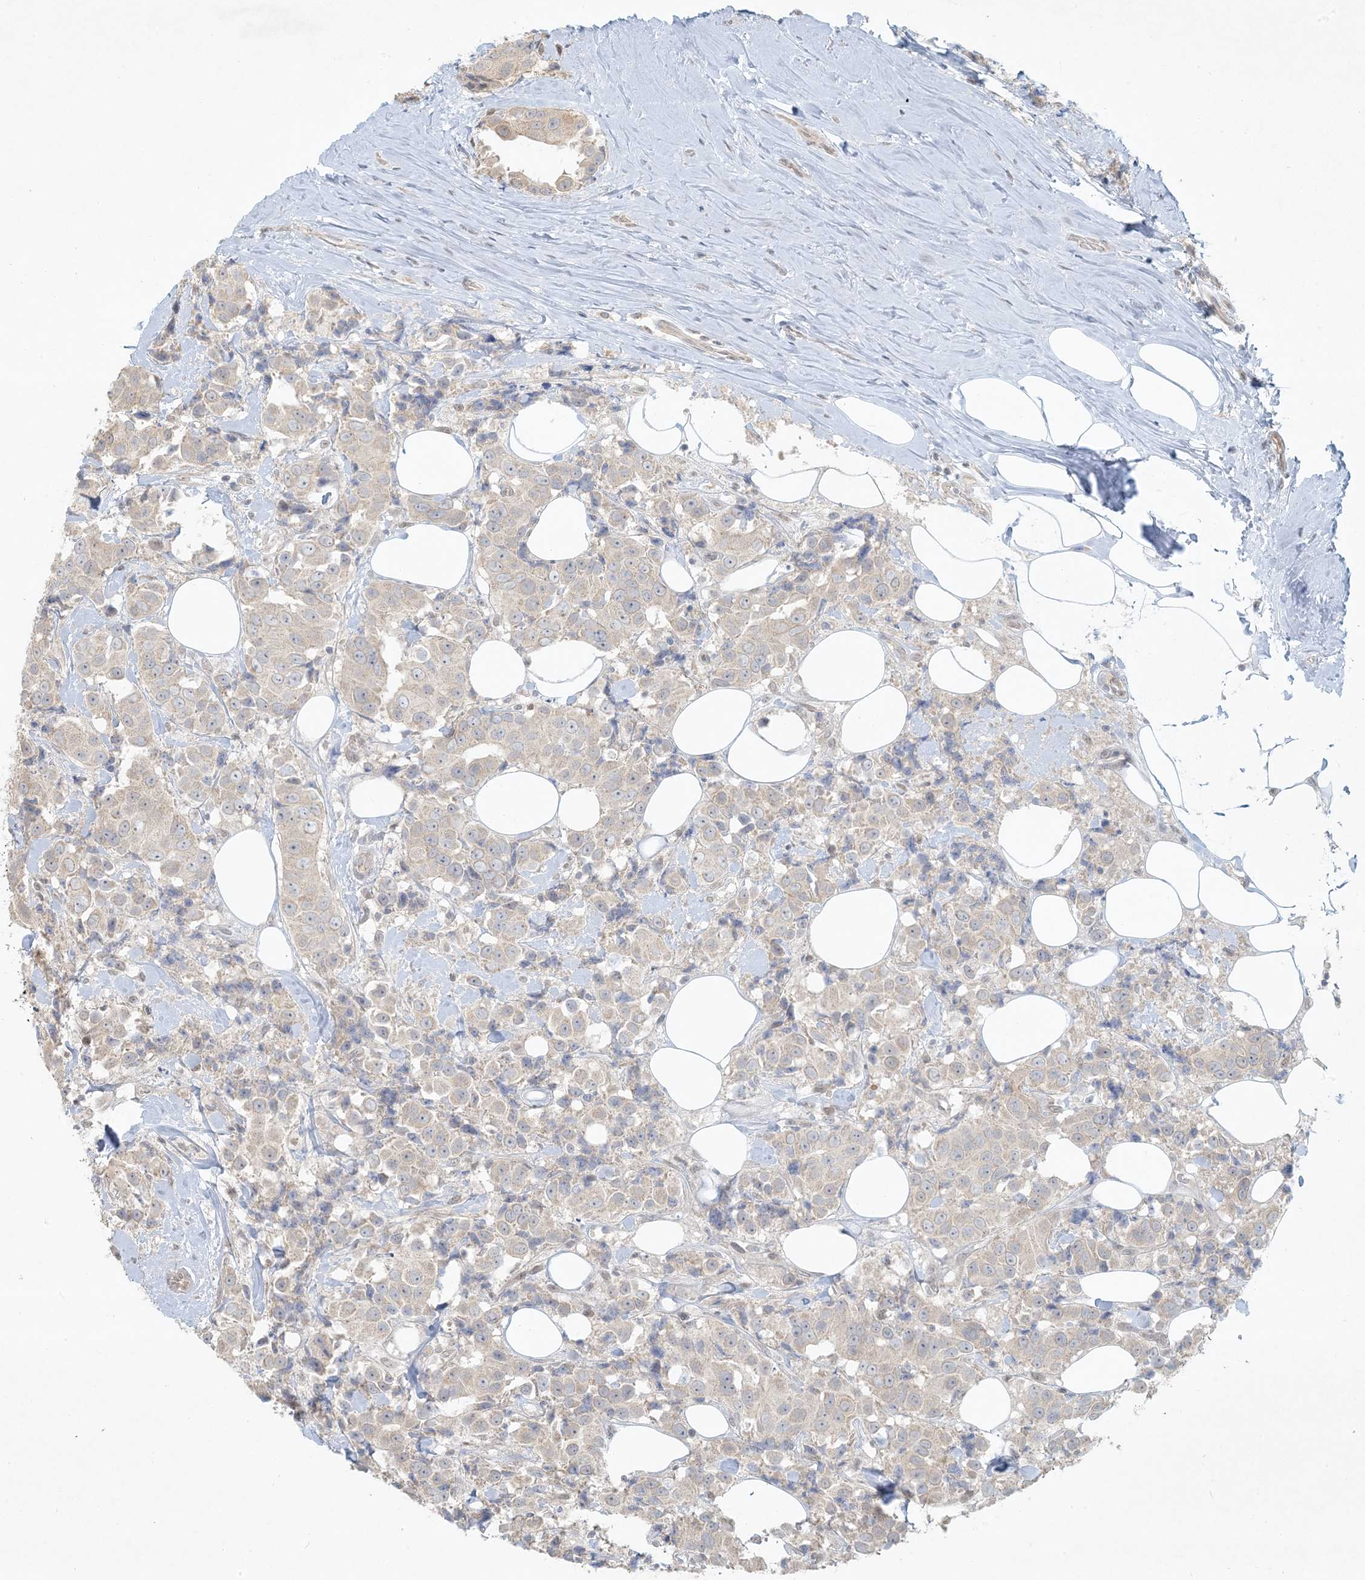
{"staining": {"intensity": "negative", "quantity": "none", "location": "none"}, "tissue": "breast cancer", "cell_type": "Tumor cells", "image_type": "cancer", "snomed": [{"axis": "morphology", "description": "Normal tissue, NOS"}, {"axis": "morphology", "description": "Duct carcinoma"}, {"axis": "topography", "description": "Breast"}], "caption": "An image of invasive ductal carcinoma (breast) stained for a protein shows no brown staining in tumor cells. (Brightfield microscopy of DAB (3,3'-diaminobenzidine) immunohistochemistry at high magnification).", "gene": "BCORL1", "patient": {"sex": "female", "age": 39}}